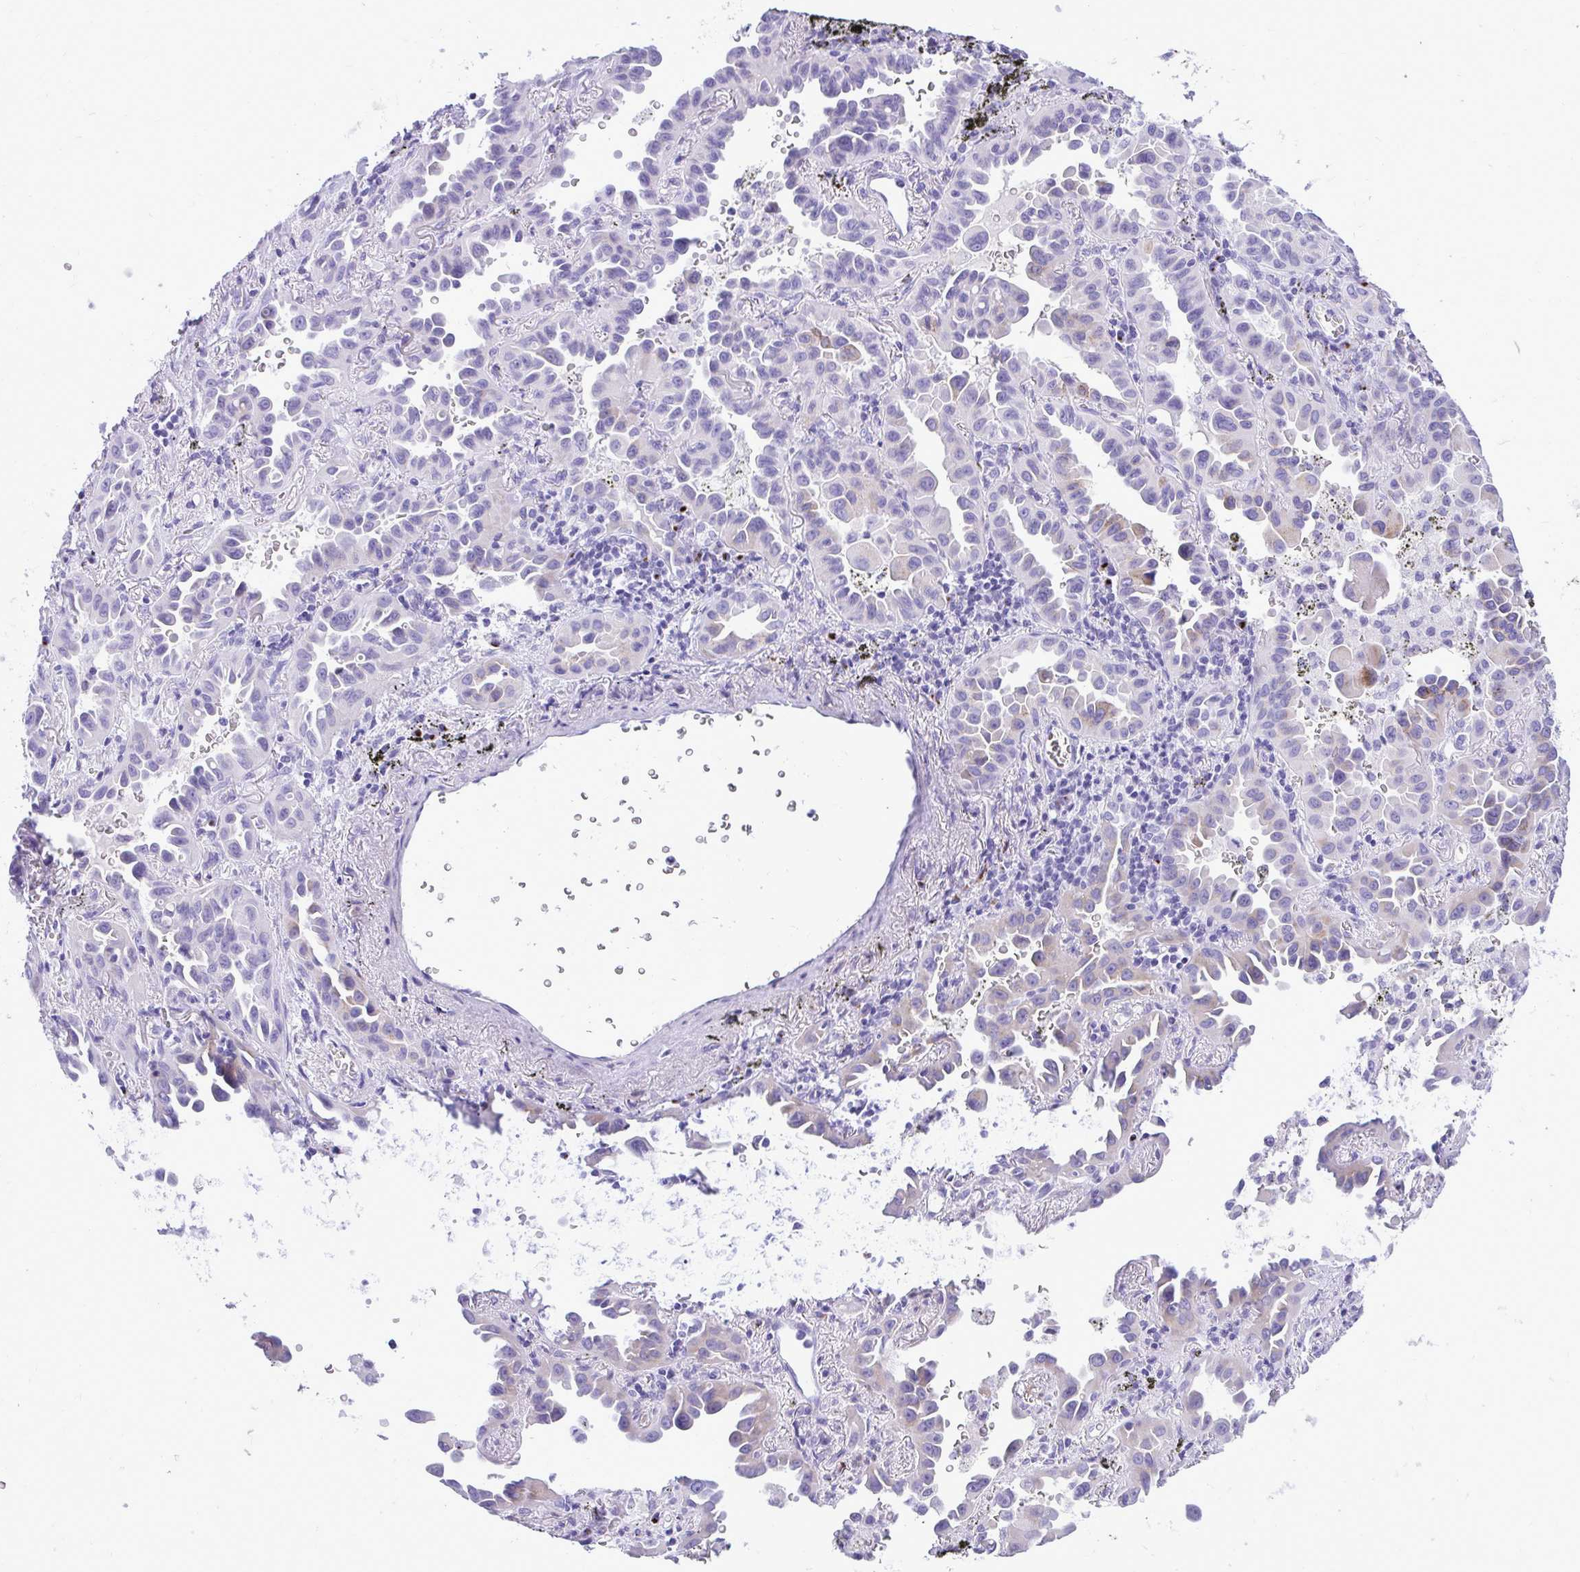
{"staining": {"intensity": "moderate", "quantity": "<25%", "location": "cytoplasmic/membranous"}, "tissue": "lung cancer", "cell_type": "Tumor cells", "image_type": "cancer", "snomed": [{"axis": "morphology", "description": "Adenocarcinoma, NOS"}, {"axis": "topography", "description": "Lung"}], "caption": "Moderate cytoplasmic/membranous protein expression is seen in approximately <25% of tumor cells in lung cancer (adenocarcinoma).", "gene": "ANKDD1B", "patient": {"sex": "male", "age": 68}}